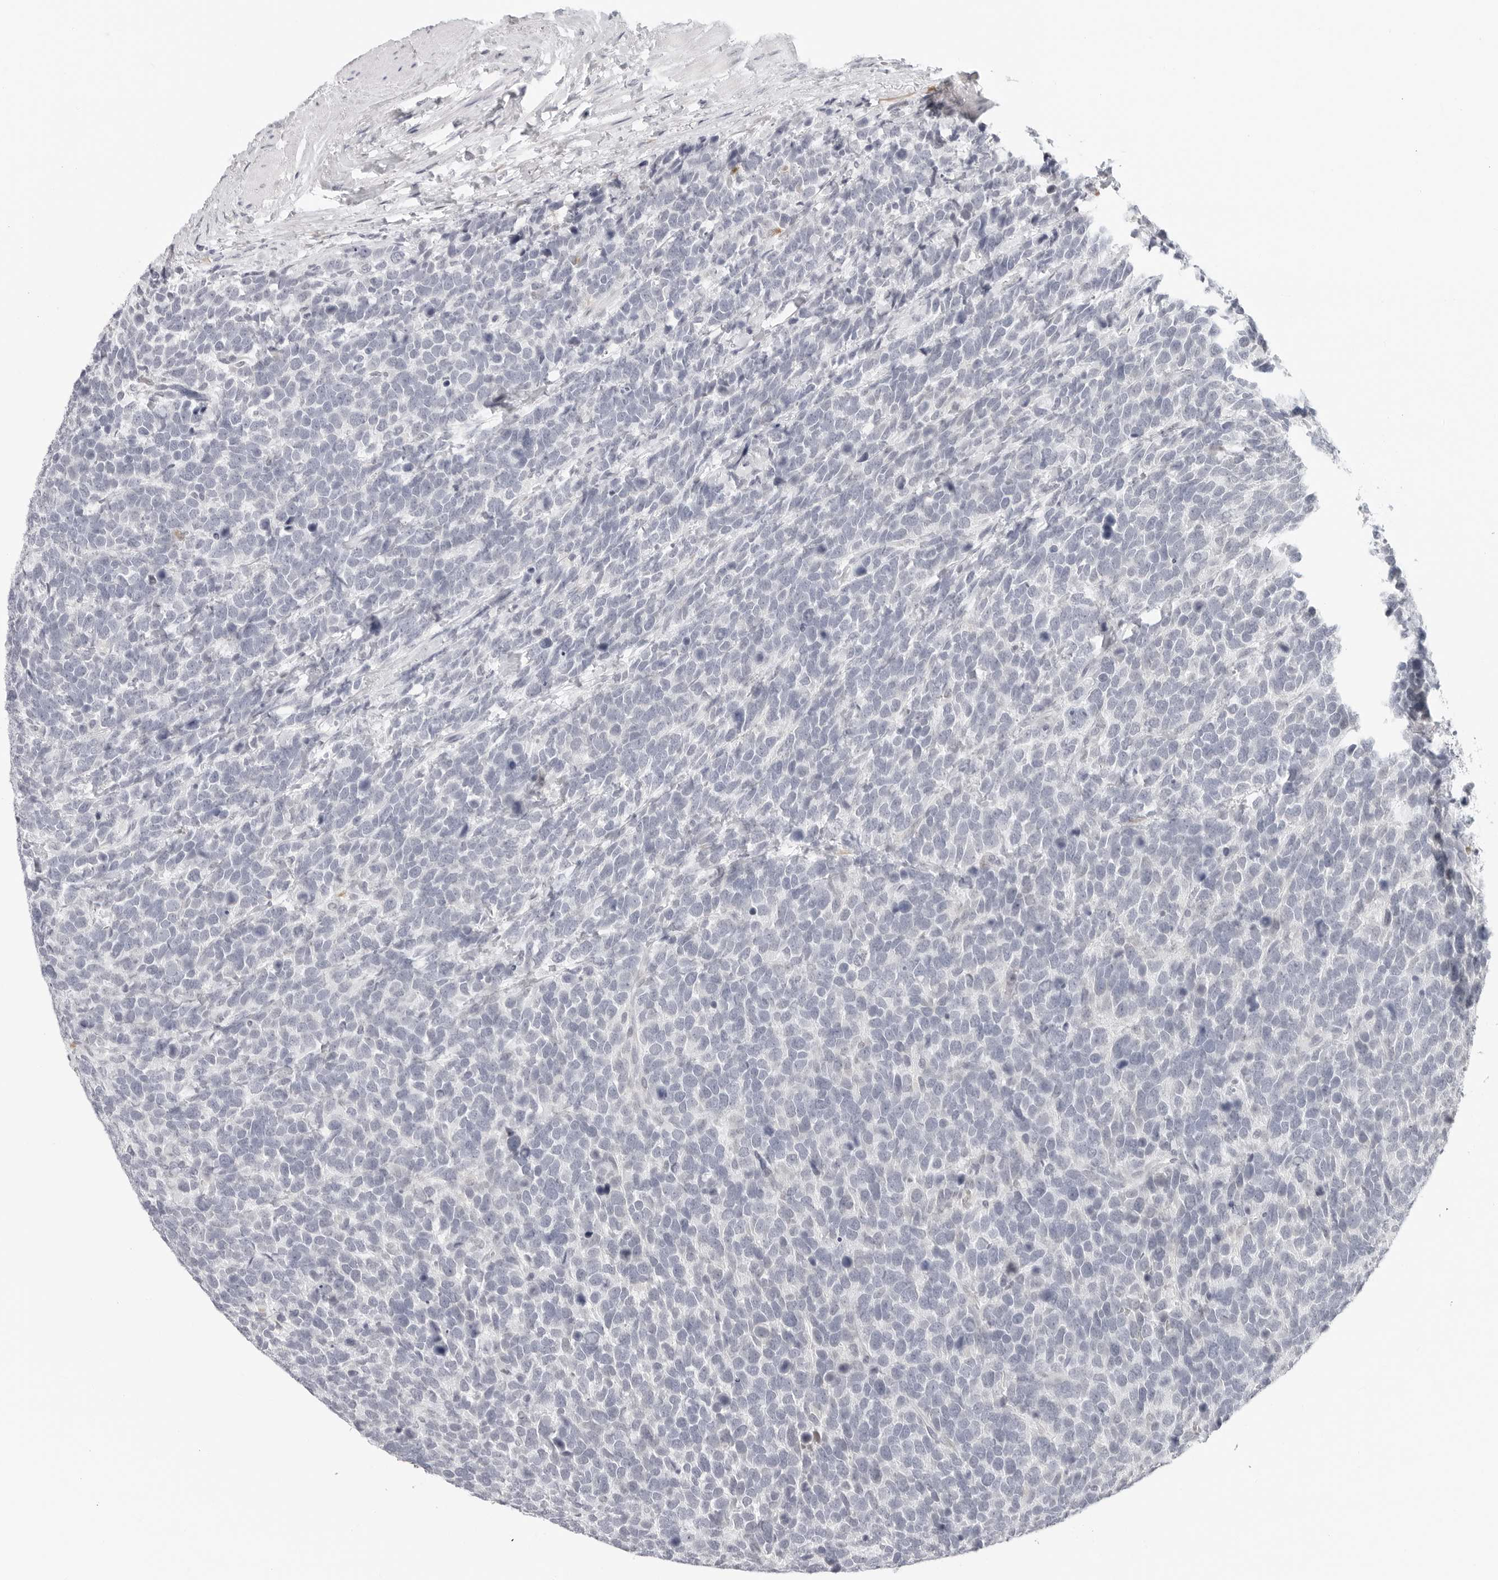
{"staining": {"intensity": "negative", "quantity": "none", "location": "none"}, "tissue": "urothelial cancer", "cell_type": "Tumor cells", "image_type": "cancer", "snomed": [{"axis": "morphology", "description": "Urothelial carcinoma, High grade"}, {"axis": "topography", "description": "Urinary bladder"}], "caption": "Histopathology image shows no significant protein positivity in tumor cells of urothelial cancer.", "gene": "EDN2", "patient": {"sex": "female", "age": 82}}